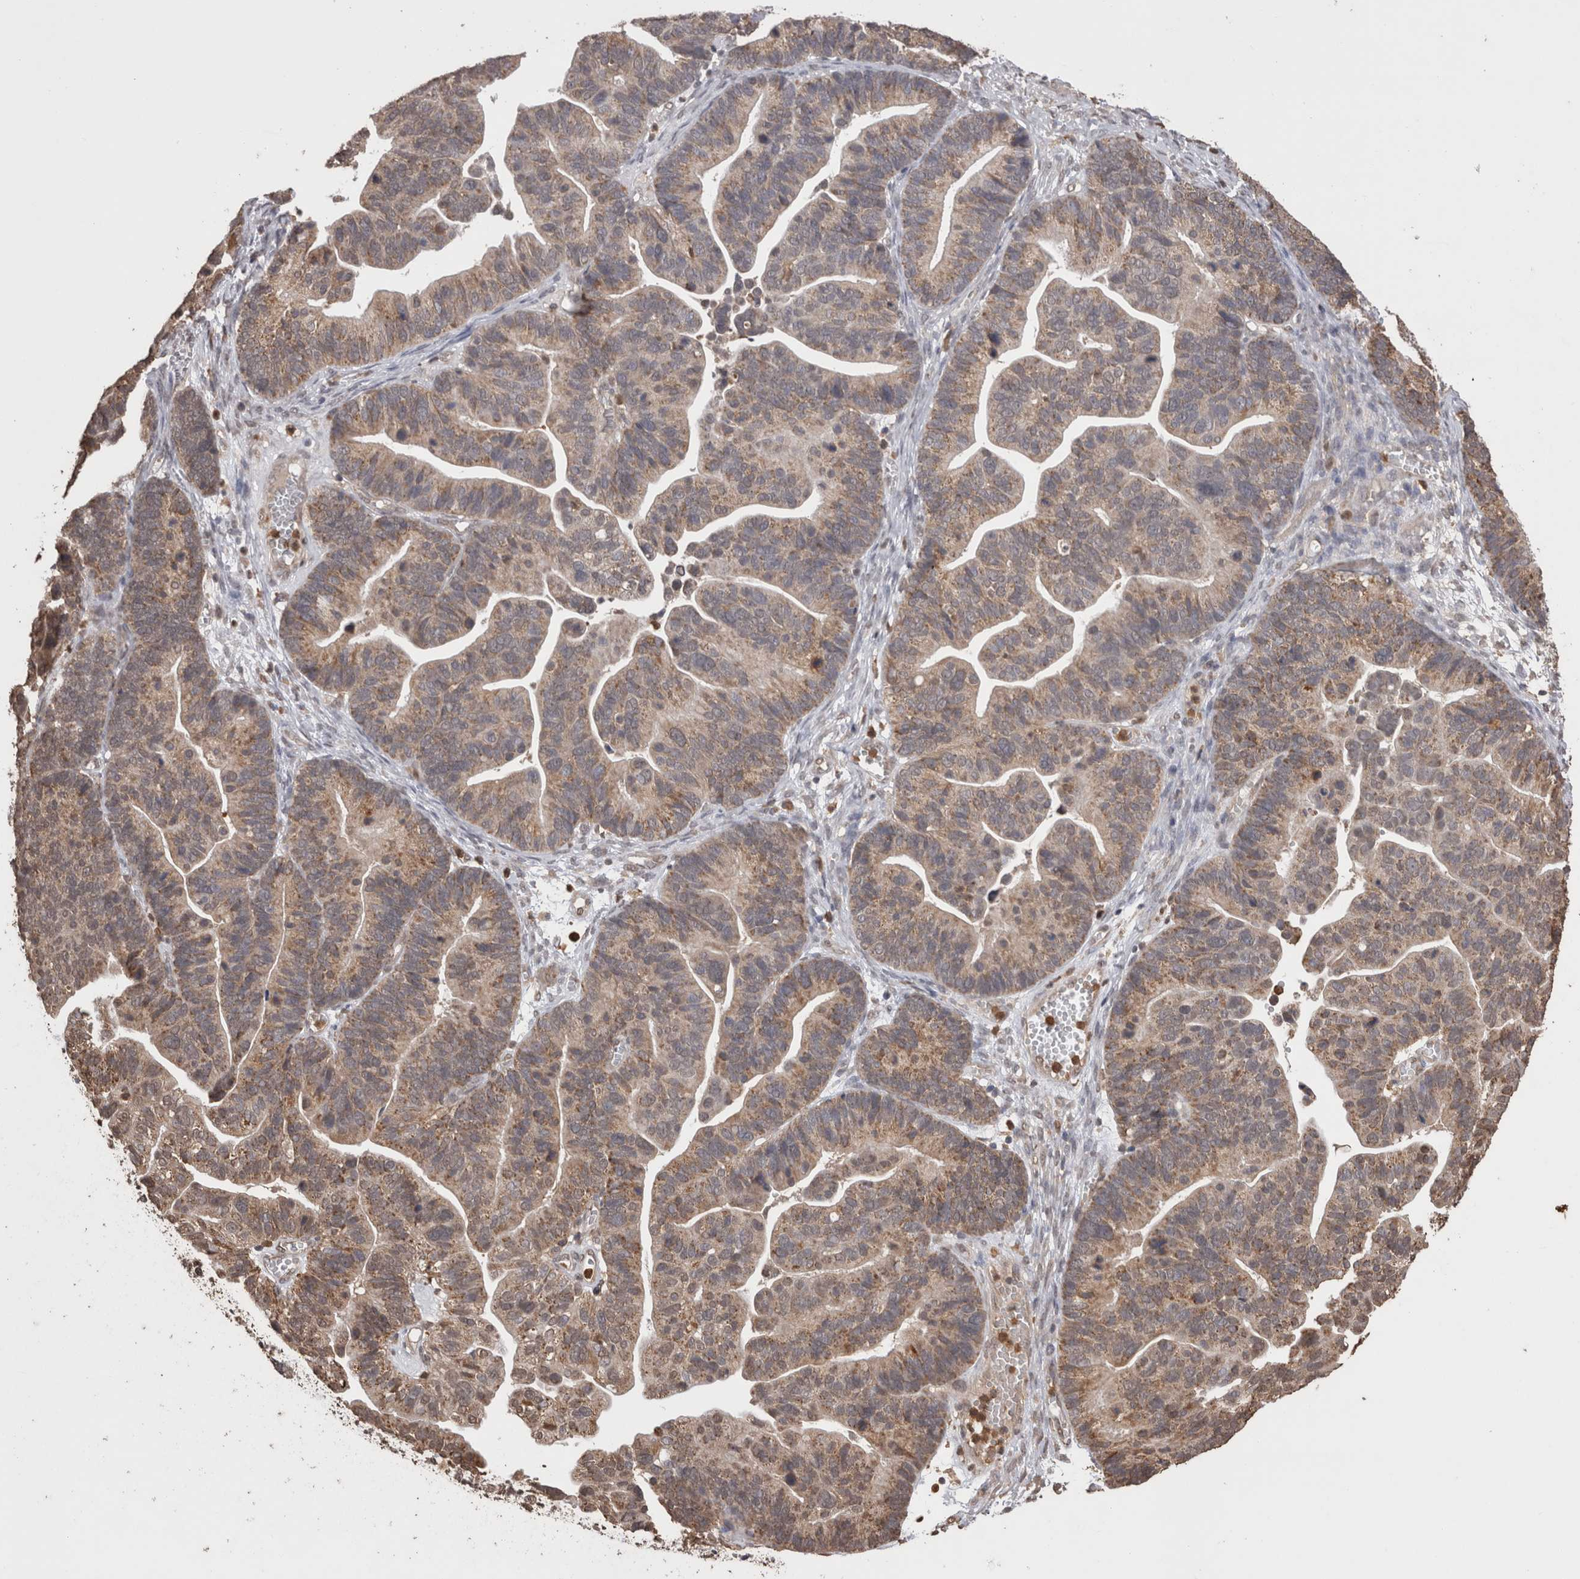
{"staining": {"intensity": "moderate", "quantity": ">75%", "location": "cytoplasmic/membranous"}, "tissue": "ovarian cancer", "cell_type": "Tumor cells", "image_type": "cancer", "snomed": [{"axis": "morphology", "description": "Cystadenocarcinoma, serous, NOS"}, {"axis": "topography", "description": "Ovary"}], "caption": "Serous cystadenocarcinoma (ovarian) was stained to show a protein in brown. There is medium levels of moderate cytoplasmic/membranous expression in approximately >75% of tumor cells.", "gene": "GRK5", "patient": {"sex": "female", "age": 56}}